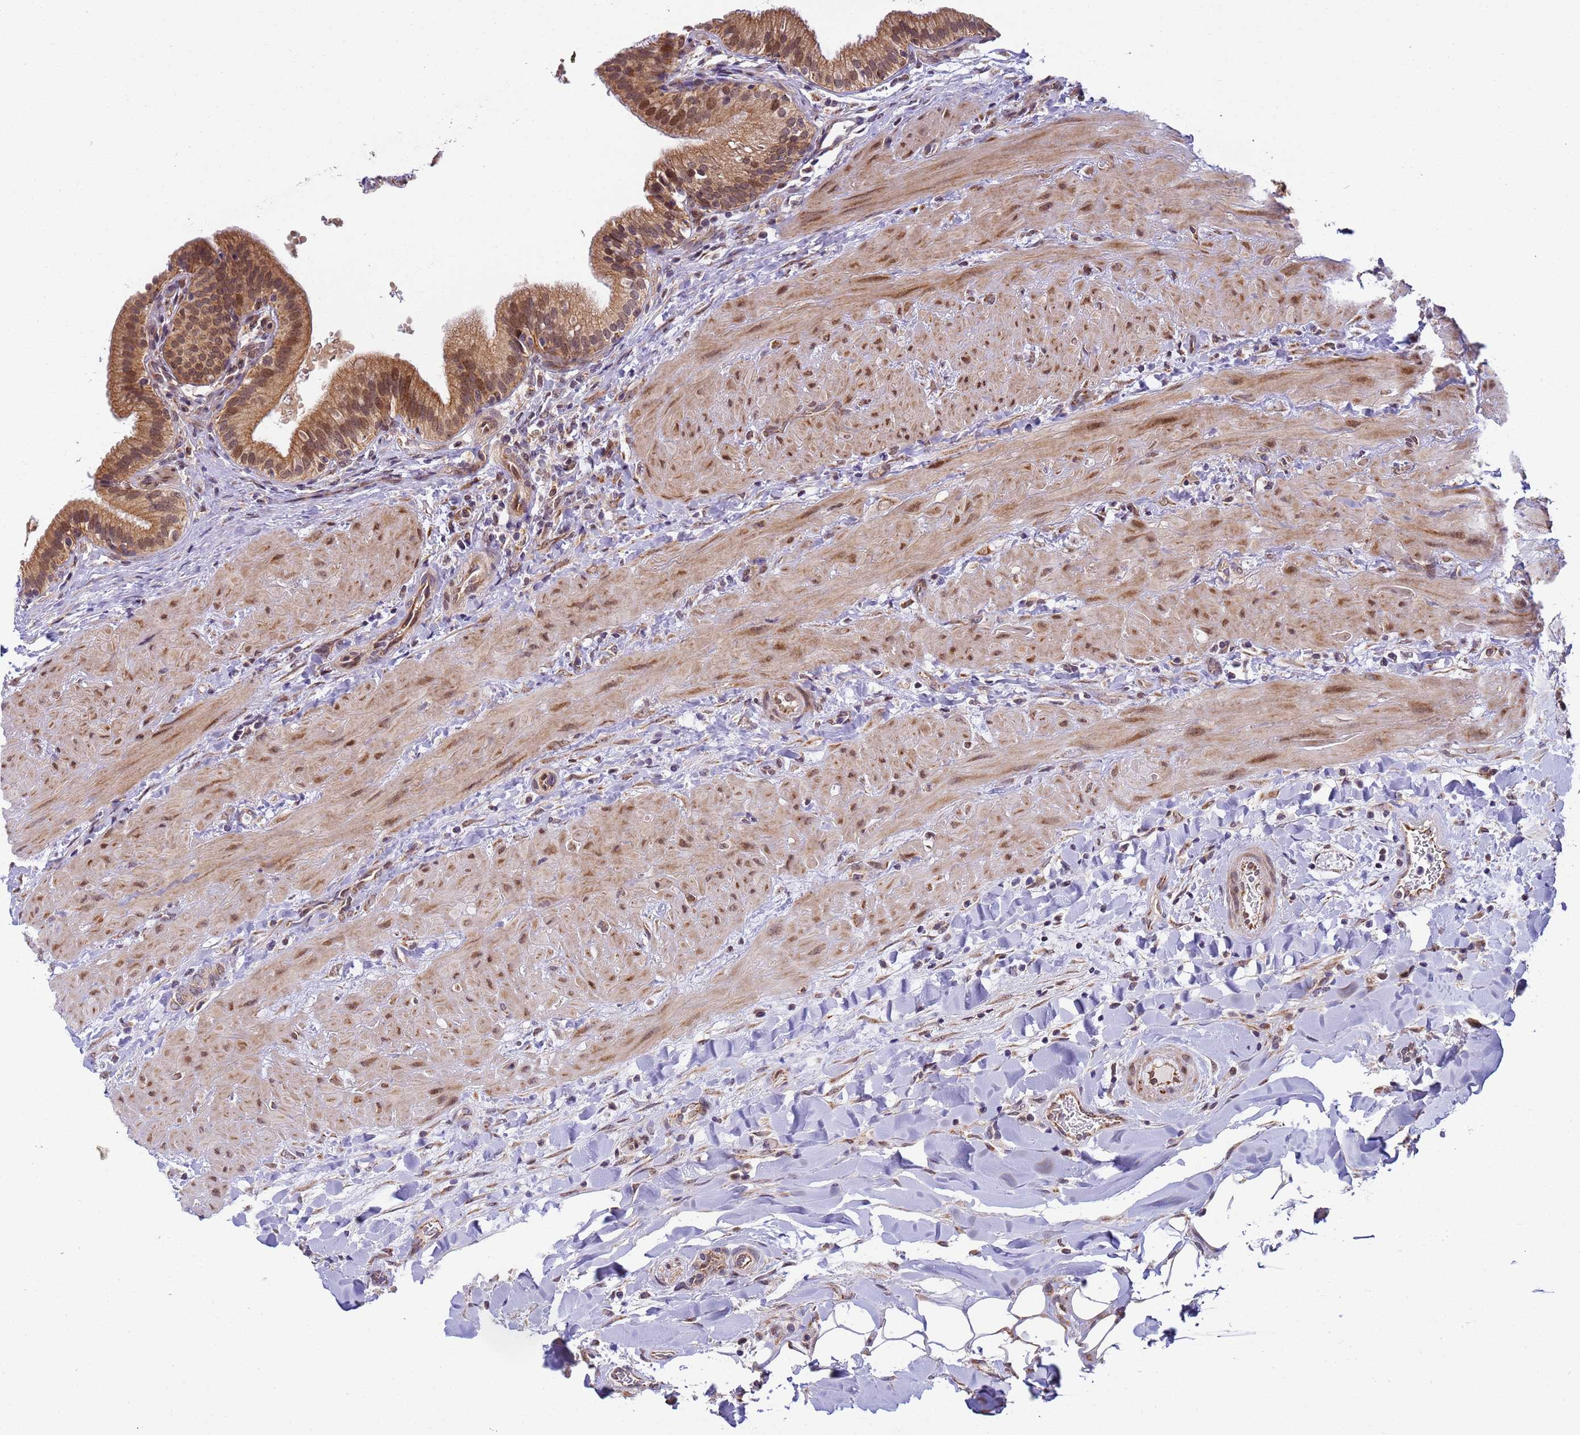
{"staining": {"intensity": "moderate", "quantity": ">75%", "location": "cytoplasmic/membranous,nuclear"}, "tissue": "gallbladder", "cell_type": "Glandular cells", "image_type": "normal", "snomed": [{"axis": "morphology", "description": "Normal tissue, NOS"}, {"axis": "topography", "description": "Gallbladder"}], "caption": "Immunohistochemistry (IHC) photomicrograph of normal gallbladder: gallbladder stained using IHC demonstrates medium levels of moderate protein expression localized specifically in the cytoplasmic/membranous,nuclear of glandular cells, appearing as a cytoplasmic/membranous,nuclear brown color.", "gene": "RAPGEF3", "patient": {"sex": "male", "age": 24}}